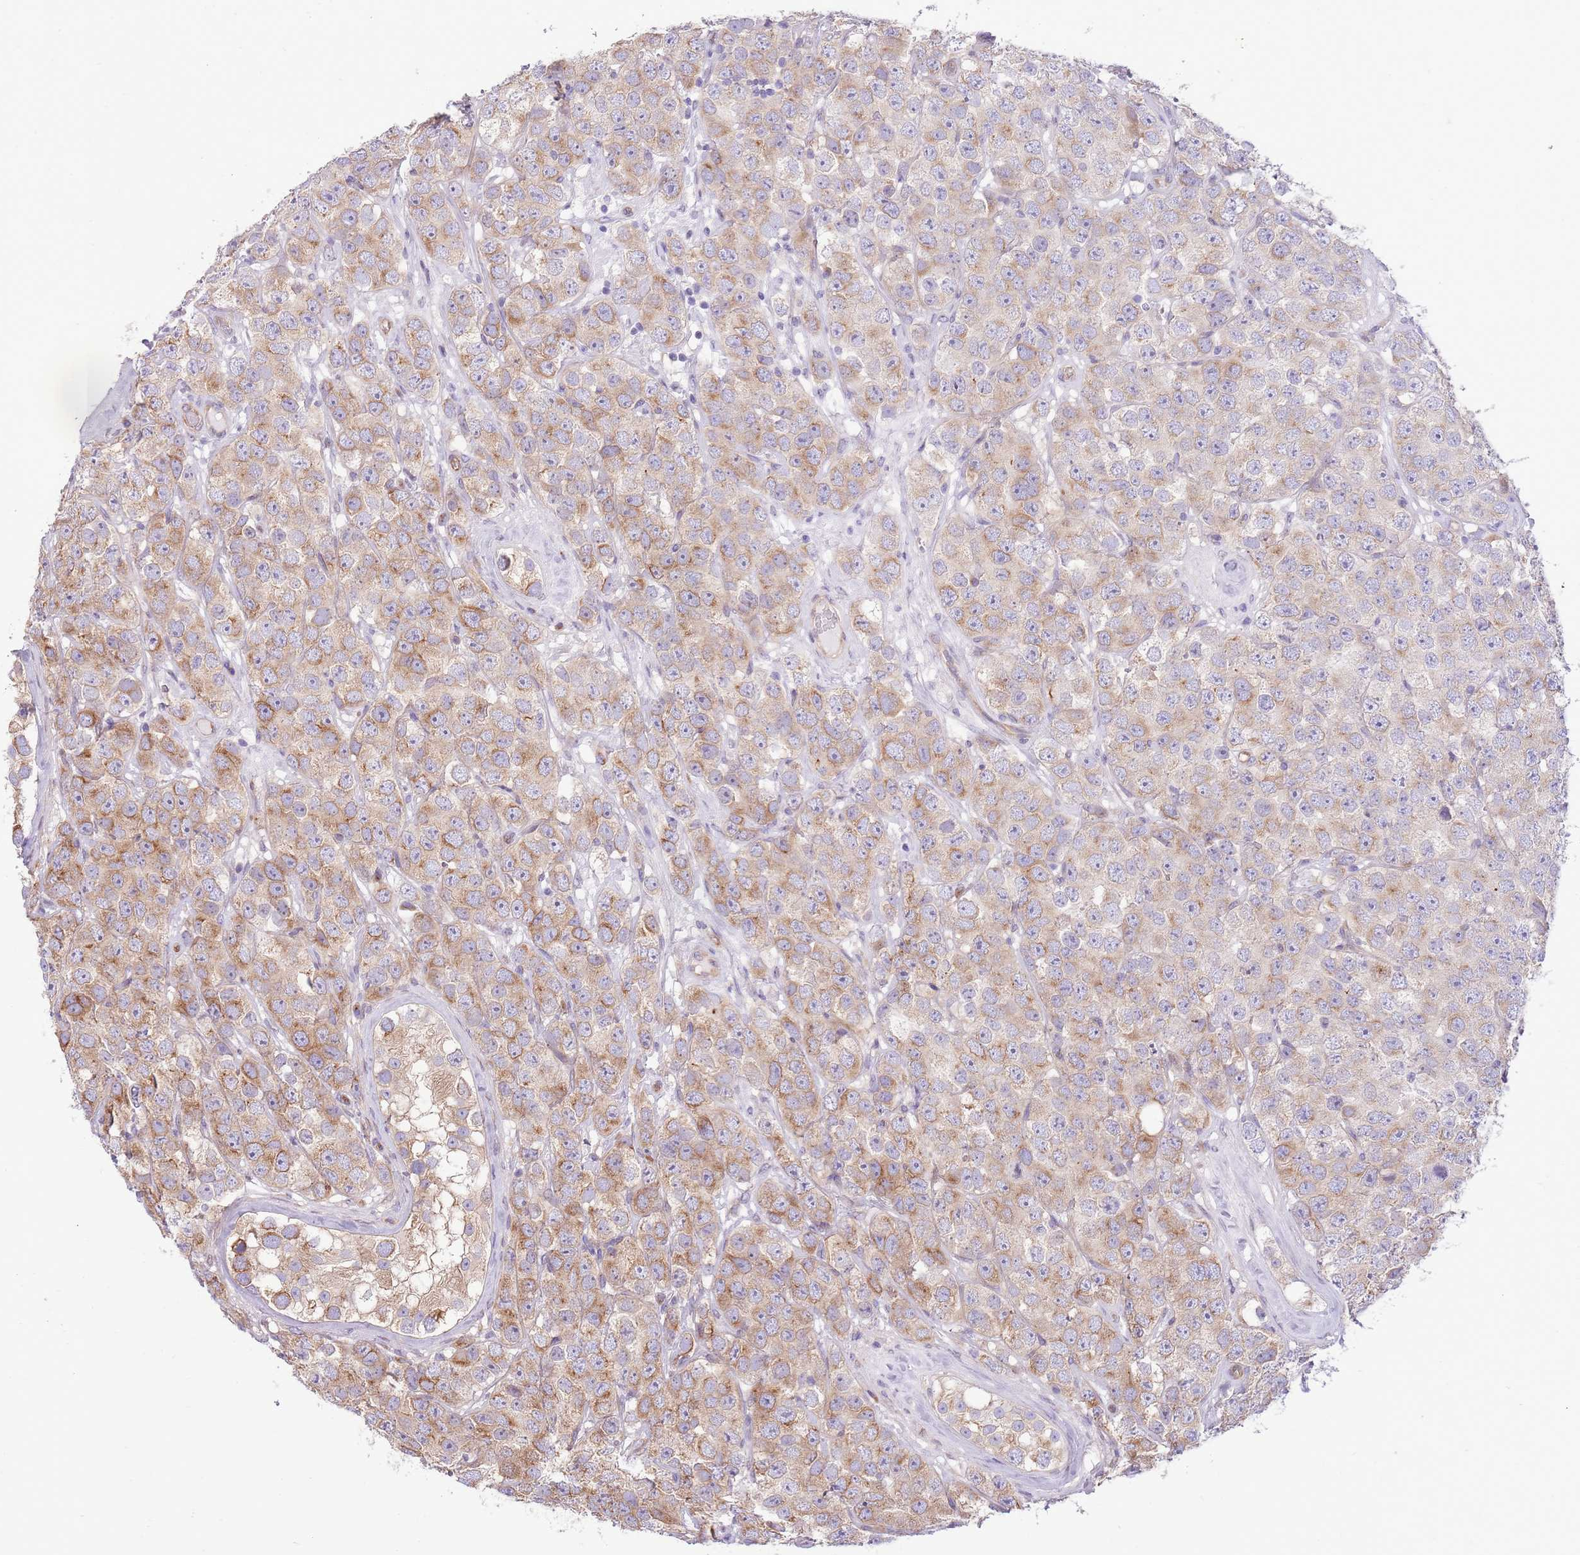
{"staining": {"intensity": "moderate", "quantity": "25%-75%", "location": "cytoplasmic/membranous"}, "tissue": "testis cancer", "cell_type": "Tumor cells", "image_type": "cancer", "snomed": [{"axis": "morphology", "description": "Seminoma, NOS"}, {"axis": "topography", "description": "Testis"}], "caption": "Immunohistochemistry (IHC) (DAB) staining of human testis seminoma demonstrates moderate cytoplasmic/membranous protein expression in approximately 25%-75% of tumor cells.", "gene": "ZC4H2", "patient": {"sex": "male", "age": 28}}